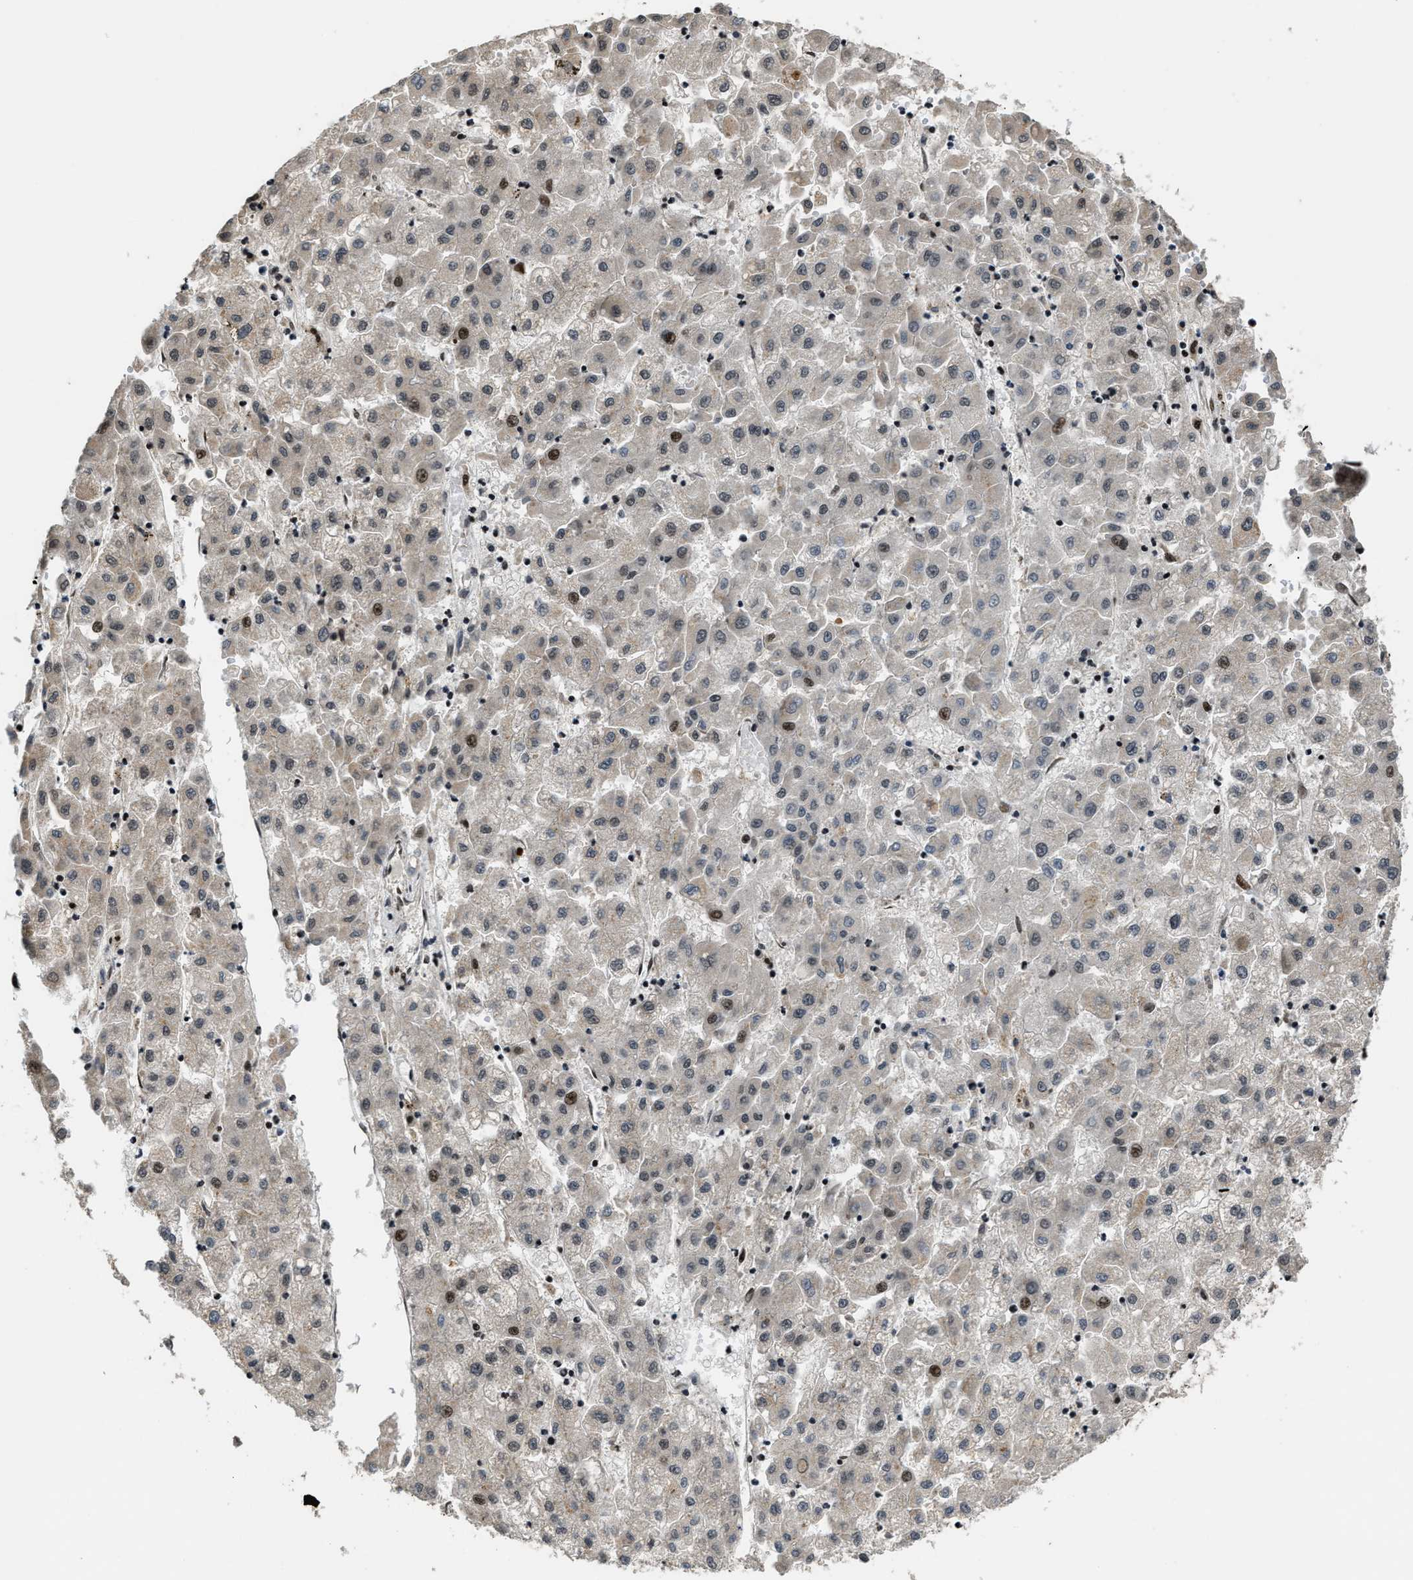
{"staining": {"intensity": "moderate", "quantity": "<25%", "location": "nuclear"}, "tissue": "liver cancer", "cell_type": "Tumor cells", "image_type": "cancer", "snomed": [{"axis": "morphology", "description": "Carcinoma, Hepatocellular, NOS"}, {"axis": "topography", "description": "Liver"}], "caption": "Hepatocellular carcinoma (liver) stained for a protein reveals moderate nuclear positivity in tumor cells. Ihc stains the protein in brown and the nuclei are stained blue.", "gene": "SERTAD2", "patient": {"sex": "male", "age": 72}}